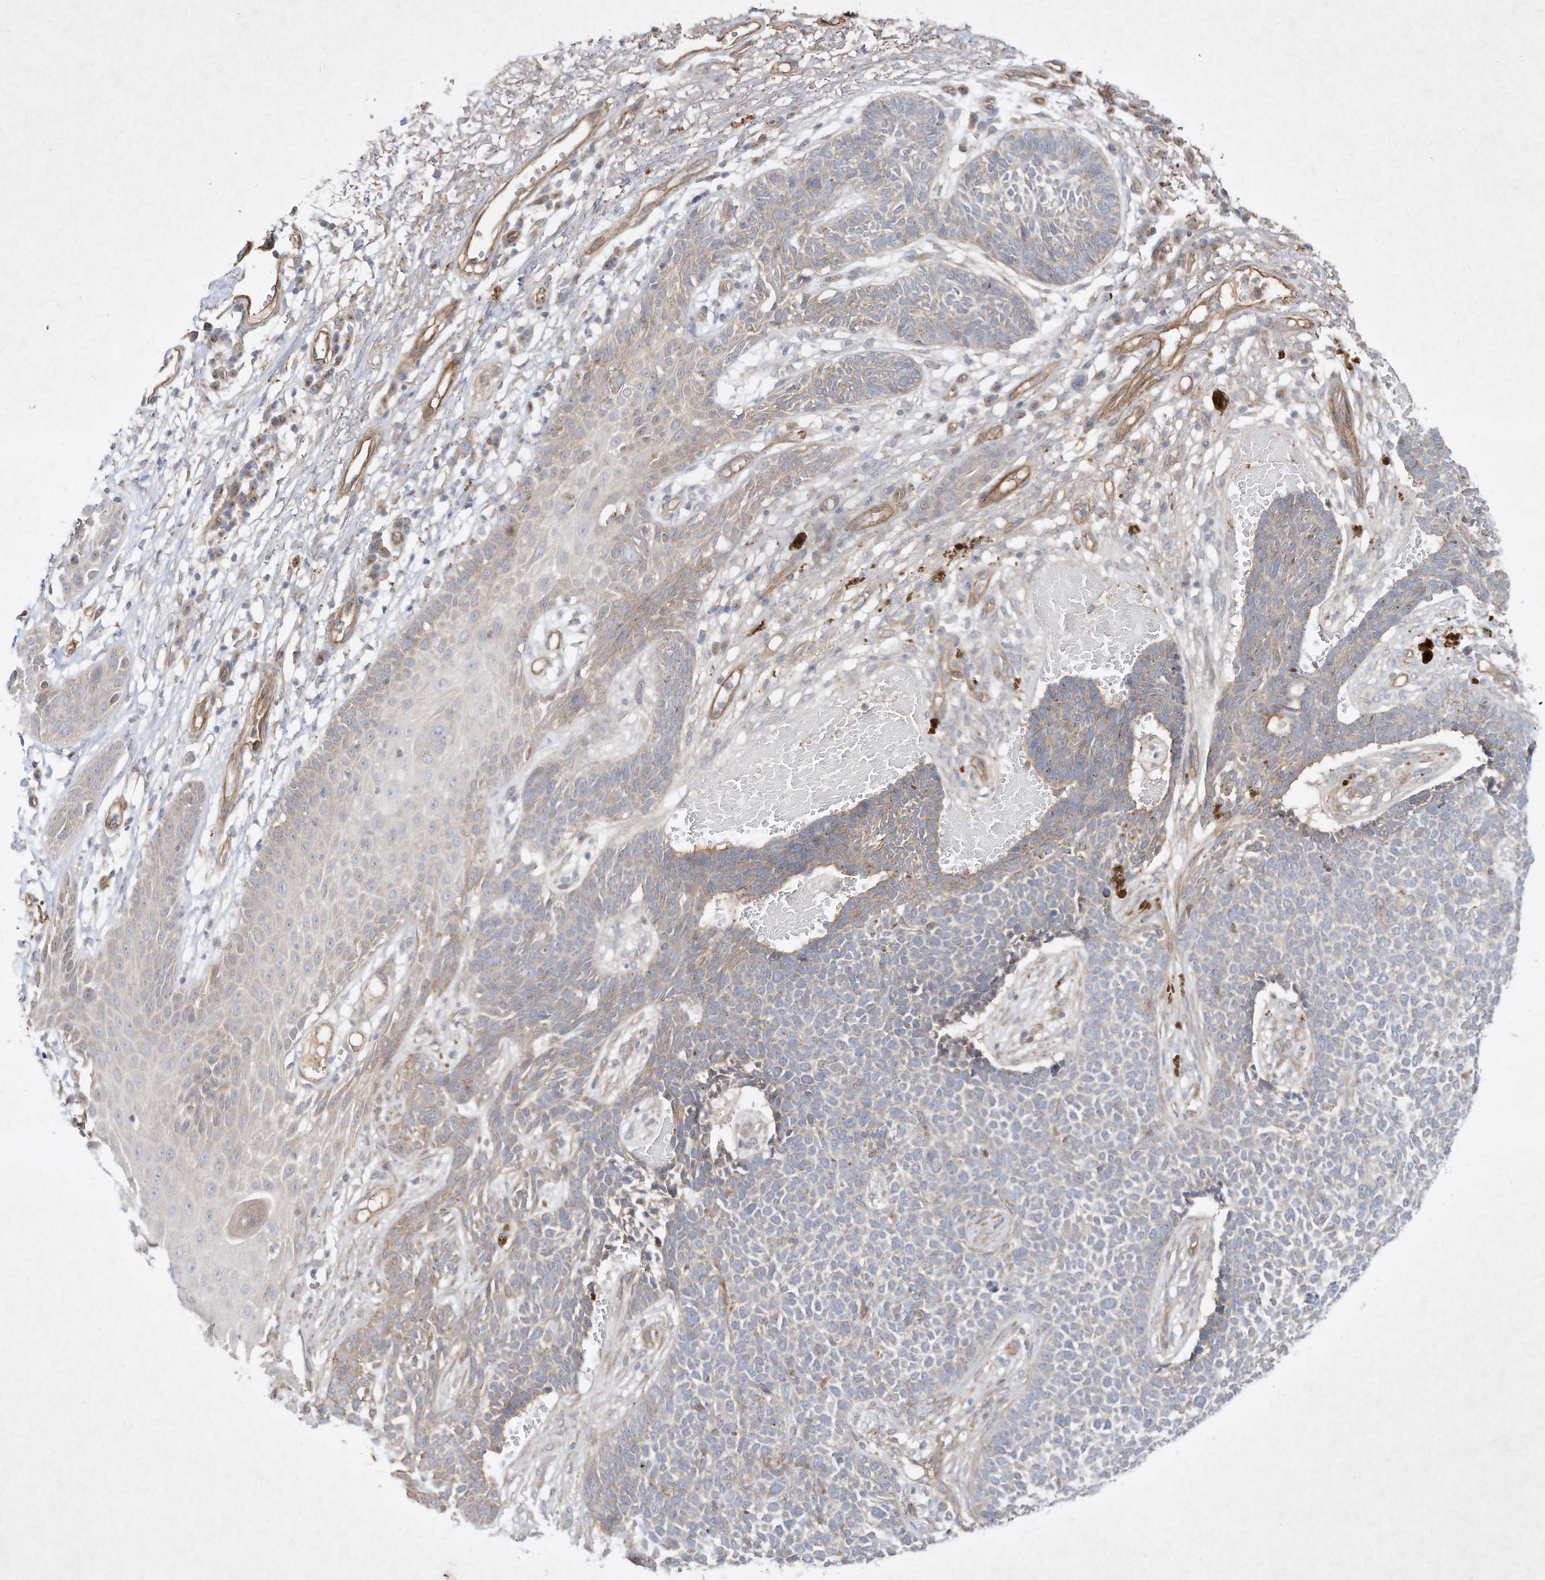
{"staining": {"intensity": "moderate", "quantity": "<25%", "location": "cytoplasmic/membranous"}, "tissue": "skin cancer", "cell_type": "Tumor cells", "image_type": "cancer", "snomed": [{"axis": "morphology", "description": "Basal cell carcinoma"}, {"axis": "topography", "description": "Skin"}], "caption": "Skin cancer was stained to show a protein in brown. There is low levels of moderate cytoplasmic/membranous positivity in about <25% of tumor cells.", "gene": "HTR5A", "patient": {"sex": "female", "age": 84}}